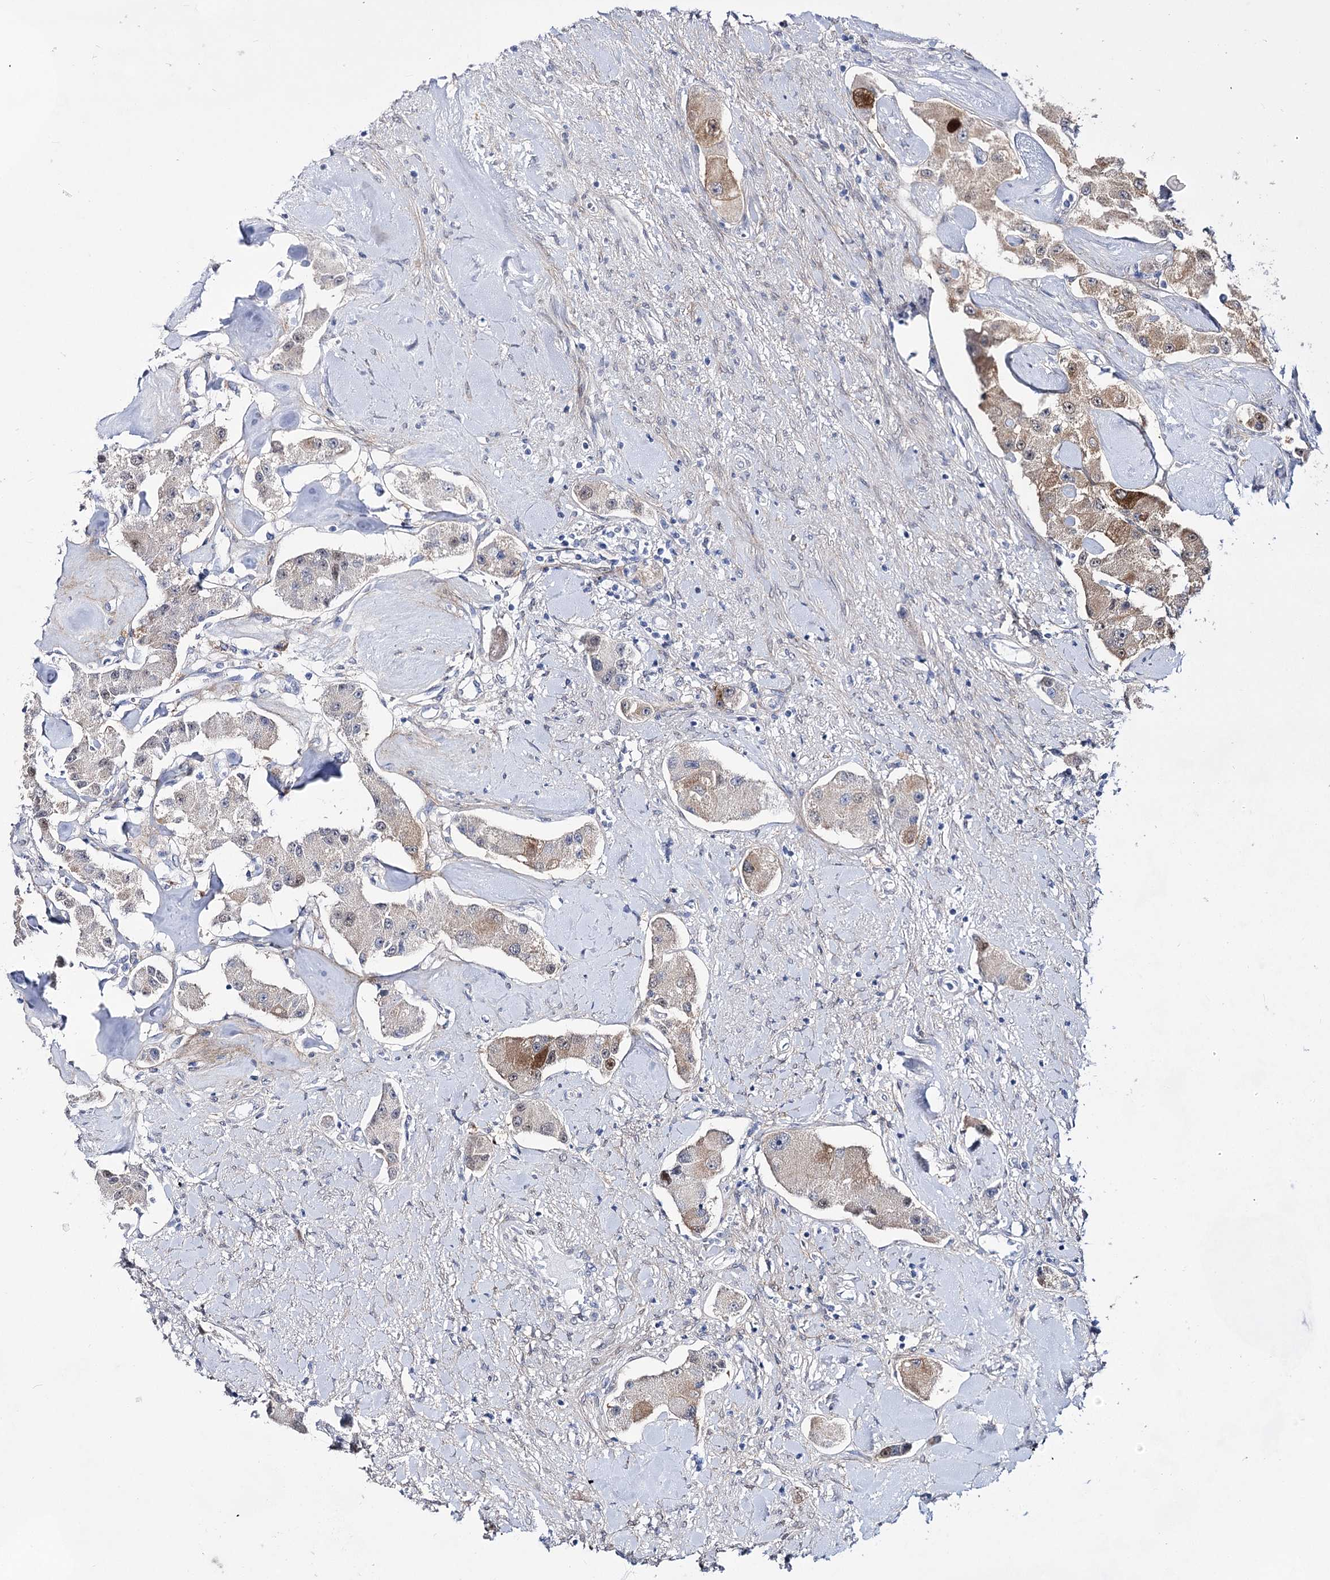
{"staining": {"intensity": "strong", "quantity": "<25%", "location": "cytoplasmic/membranous"}, "tissue": "carcinoid", "cell_type": "Tumor cells", "image_type": "cancer", "snomed": [{"axis": "morphology", "description": "Carcinoid, malignant, NOS"}, {"axis": "topography", "description": "Pancreas"}], "caption": "DAB (3,3'-diaminobenzidine) immunohistochemical staining of human carcinoid reveals strong cytoplasmic/membranous protein positivity in approximately <25% of tumor cells.", "gene": "UGDH", "patient": {"sex": "male", "age": 41}}